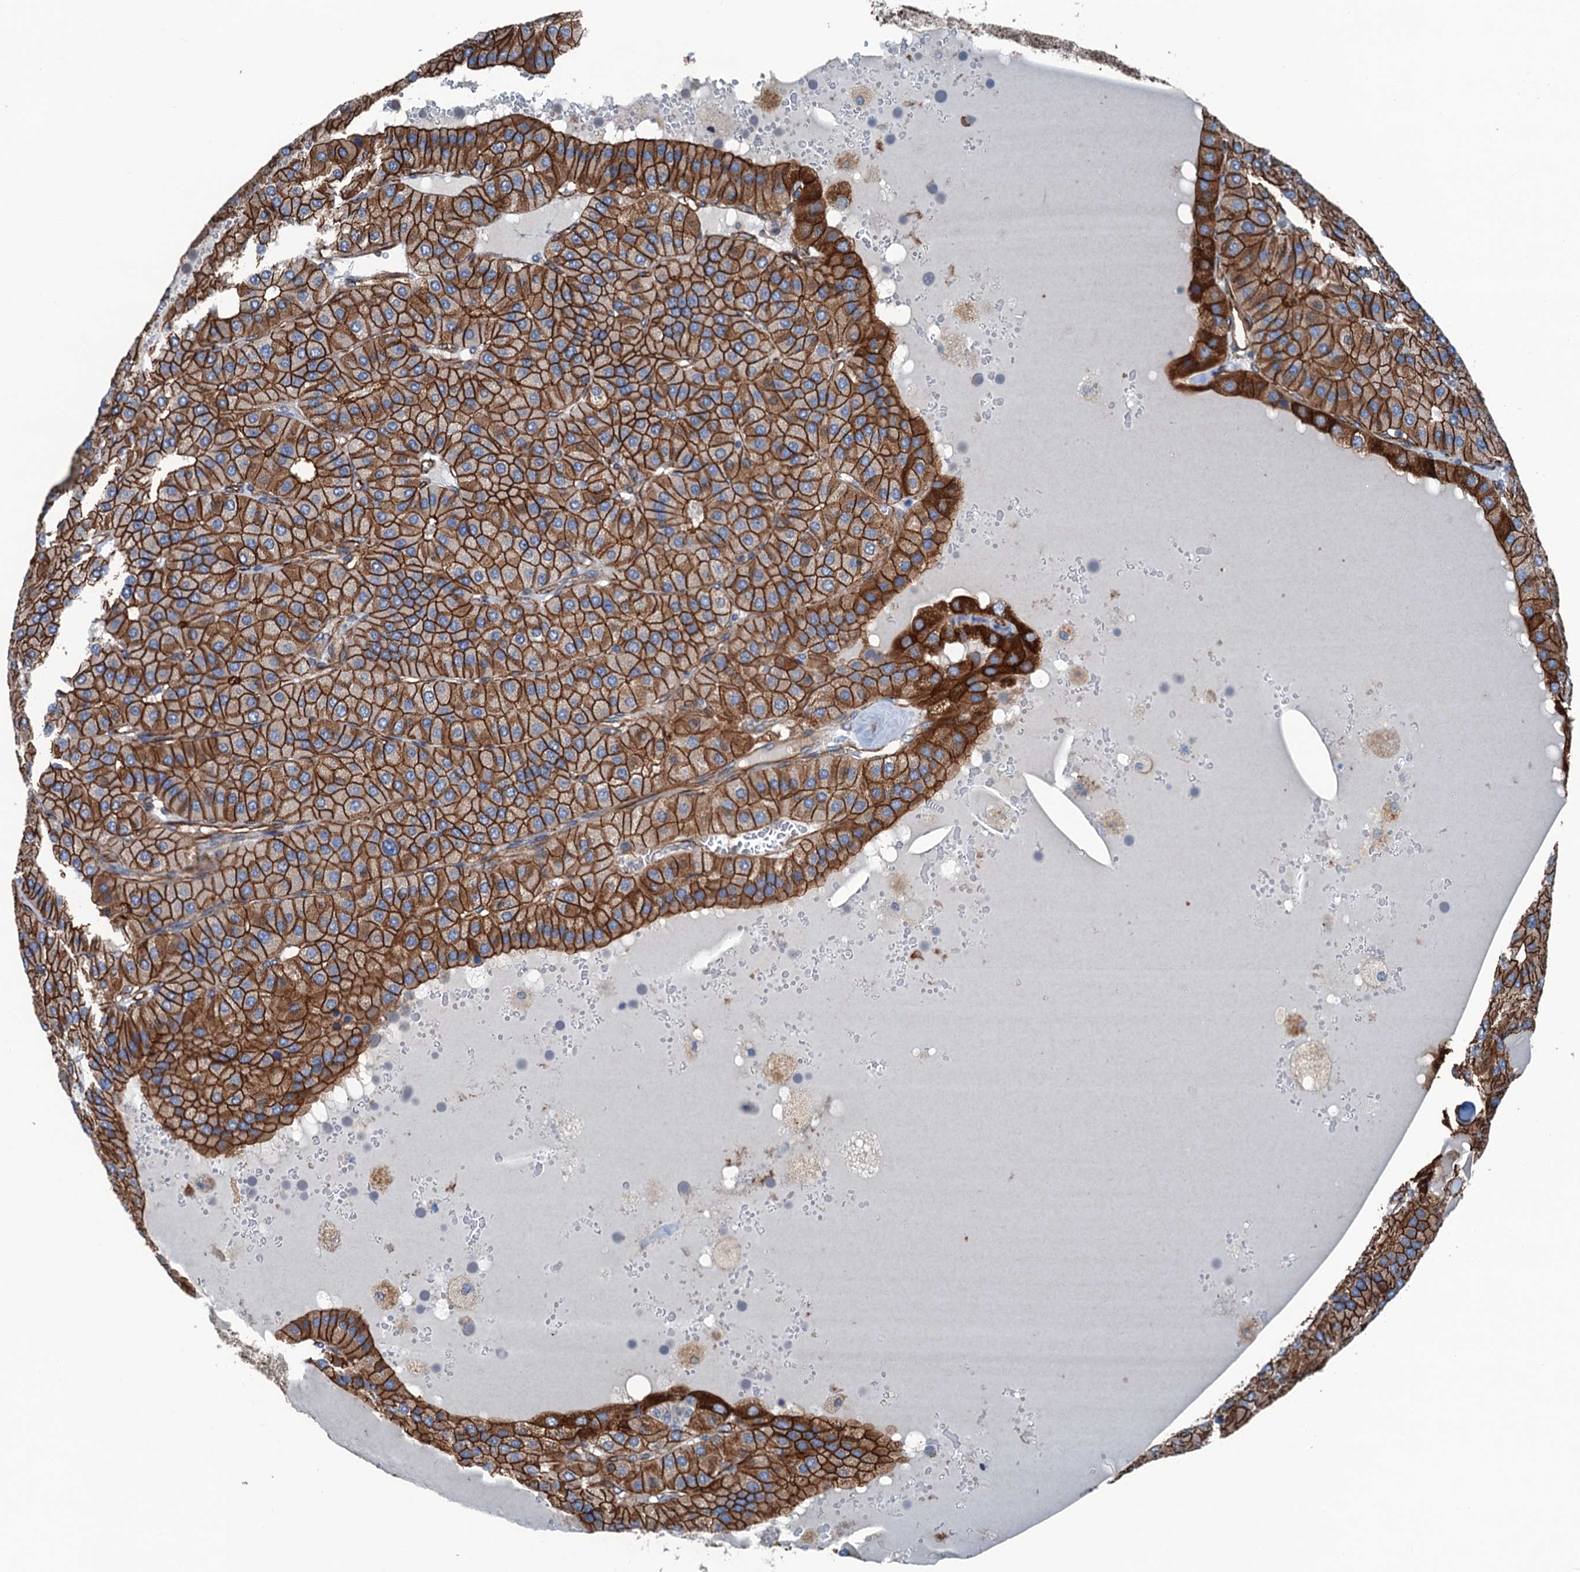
{"staining": {"intensity": "strong", "quantity": ">75%", "location": "cytoplasmic/membranous"}, "tissue": "parathyroid gland", "cell_type": "Glandular cells", "image_type": "normal", "snomed": [{"axis": "morphology", "description": "Normal tissue, NOS"}, {"axis": "morphology", "description": "Adenoma, NOS"}, {"axis": "topography", "description": "Parathyroid gland"}], "caption": "The micrograph shows staining of normal parathyroid gland, revealing strong cytoplasmic/membranous protein staining (brown color) within glandular cells.", "gene": "NMRAL1", "patient": {"sex": "female", "age": 86}}